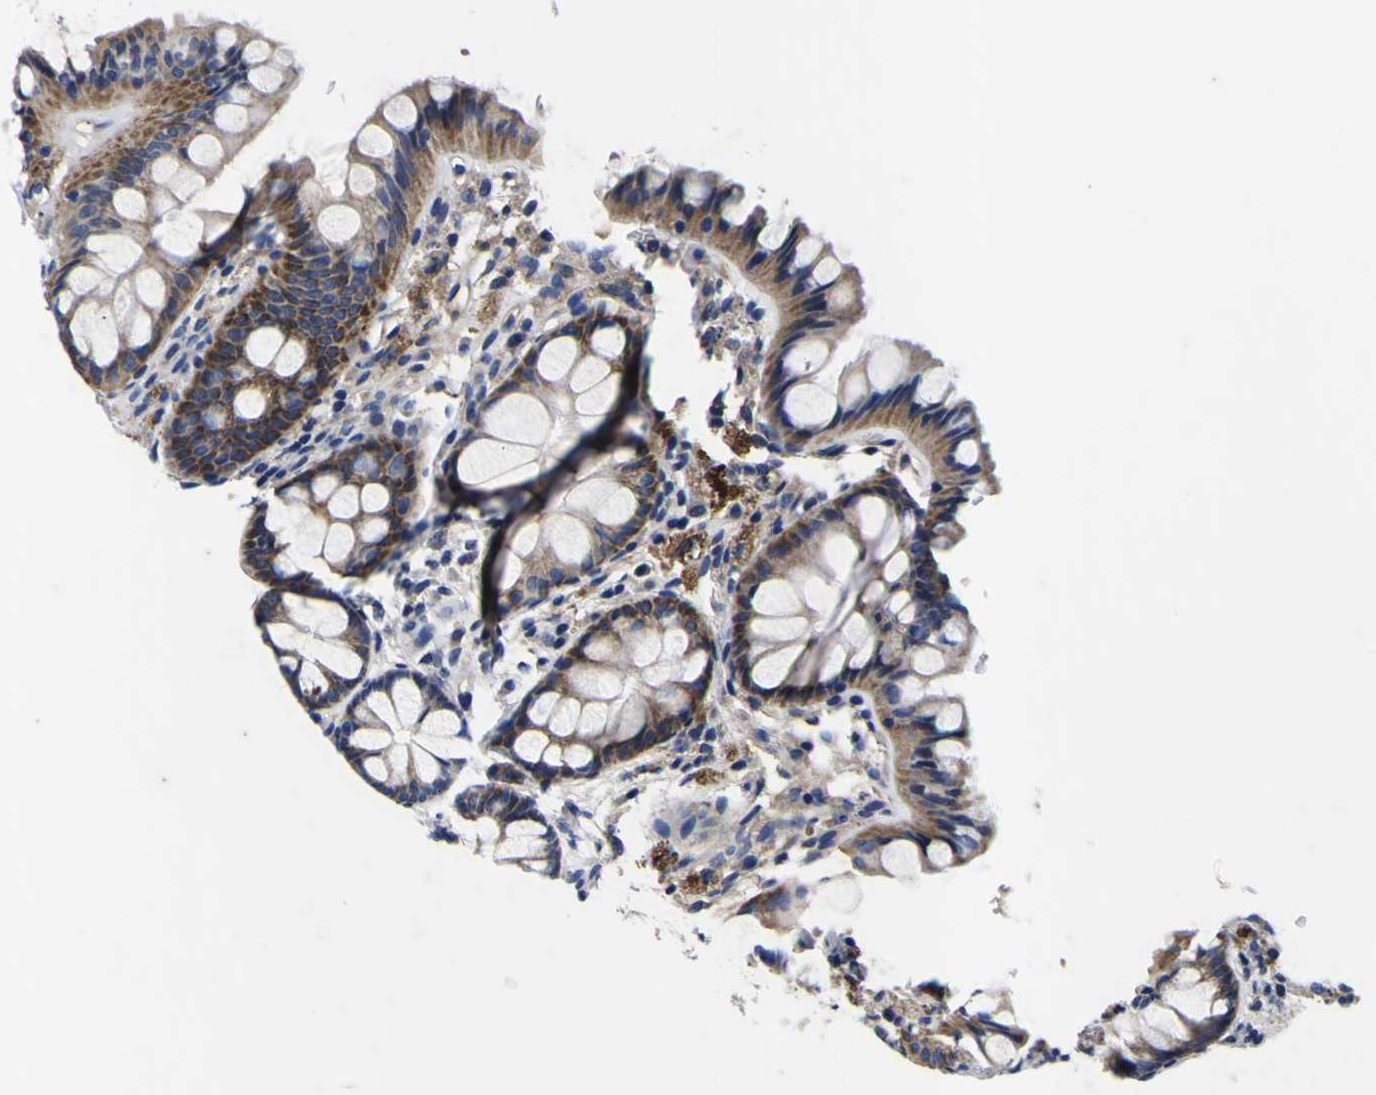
{"staining": {"intensity": "negative", "quantity": "none", "location": "none"}, "tissue": "colon", "cell_type": "Endothelial cells", "image_type": "normal", "snomed": [{"axis": "morphology", "description": "Normal tissue, NOS"}, {"axis": "topography", "description": "Colon"}], "caption": "IHC image of unremarkable human colon stained for a protein (brown), which exhibits no staining in endothelial cells.", "gene": "VASN", "patient": {"sex": "female", "age": 55}}